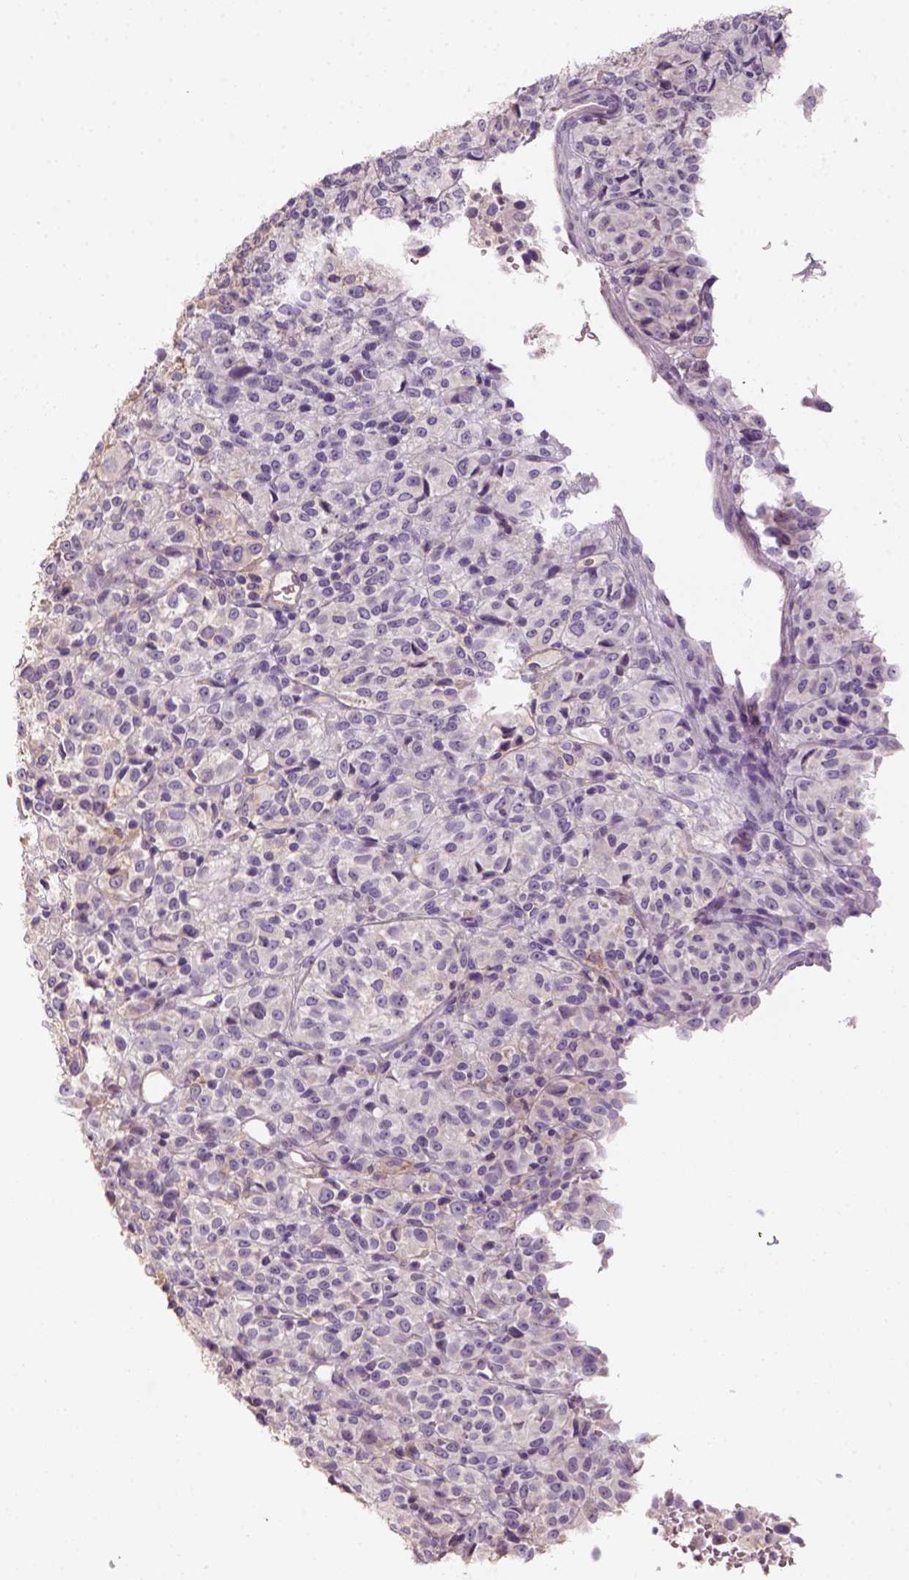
{"staining": {"intensity": "negative", "quantity": "none", "location": "none"}, "tissue": "melanoma", "cell_type": "Tumor cells", "image_type": "cancer", "snomed": [{"axis": "morphology", "description": "Malignant melanoma, Metastatic site"}, {"axis": "topography", "description": "Brain"}], "caption": "A histopathology image of human melanoma is negative for staining in tumor cells.", "gene": "AQP9", "patient": {"sex": "female", "age": 56}}